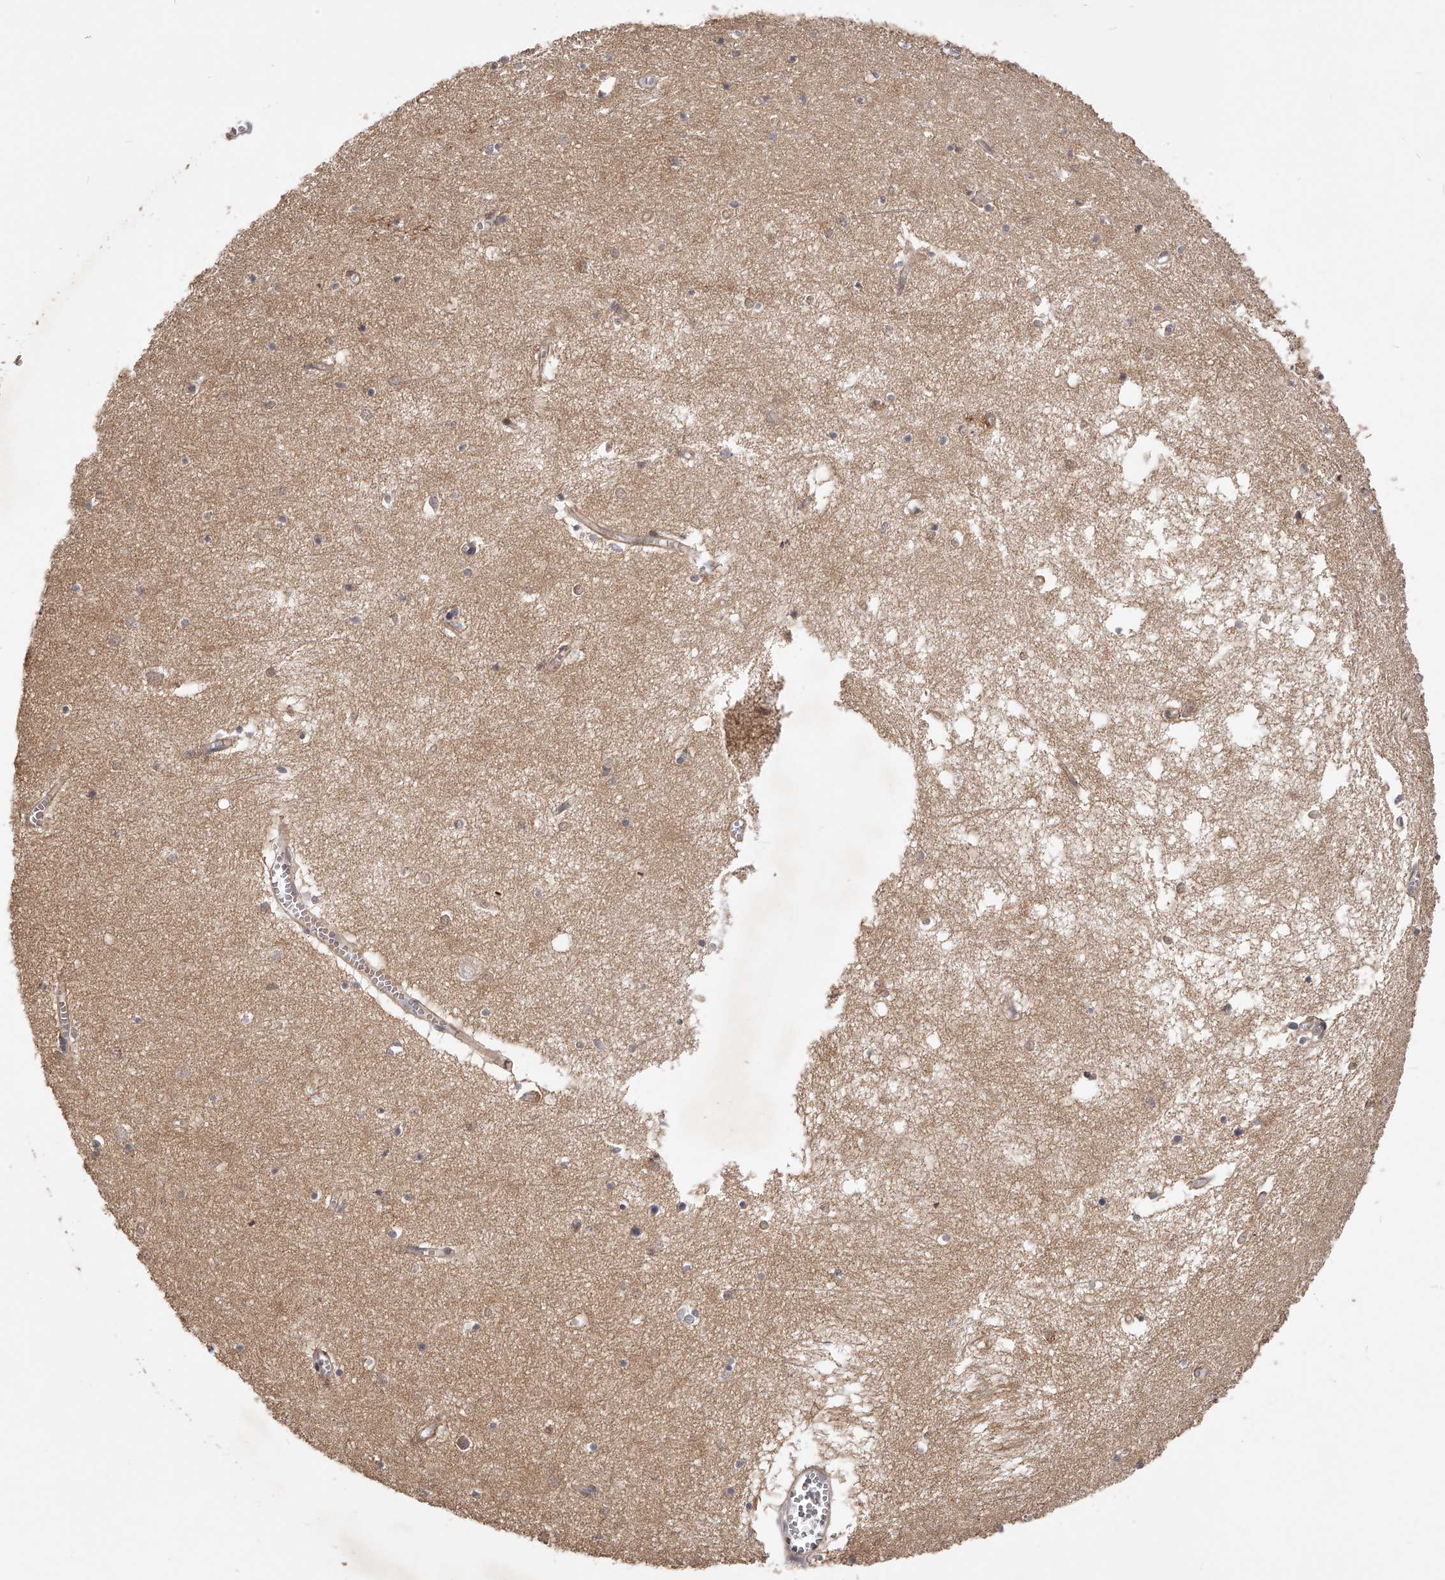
{"staining": {"intensity": "strong", "quantity": "<25%", "location": "cytoplasmic/membranous"}, "tissue": "hippocampus", "cell_type": "Glial cells", "image_type": "normal", "snomed": [{"axis": "morphology", "description": "Normal tissue, NOS"}, {"axis": "topography", "description": "Hippocampus"}], "caption": "Immunohistochemistry of unremarkable hippocampus displays medium levels of strong cytoplasmic/membranous expression in about <25% of glial cells.", "gene": "ZNF582", "patient": {"sex": "male", "age": 70}}